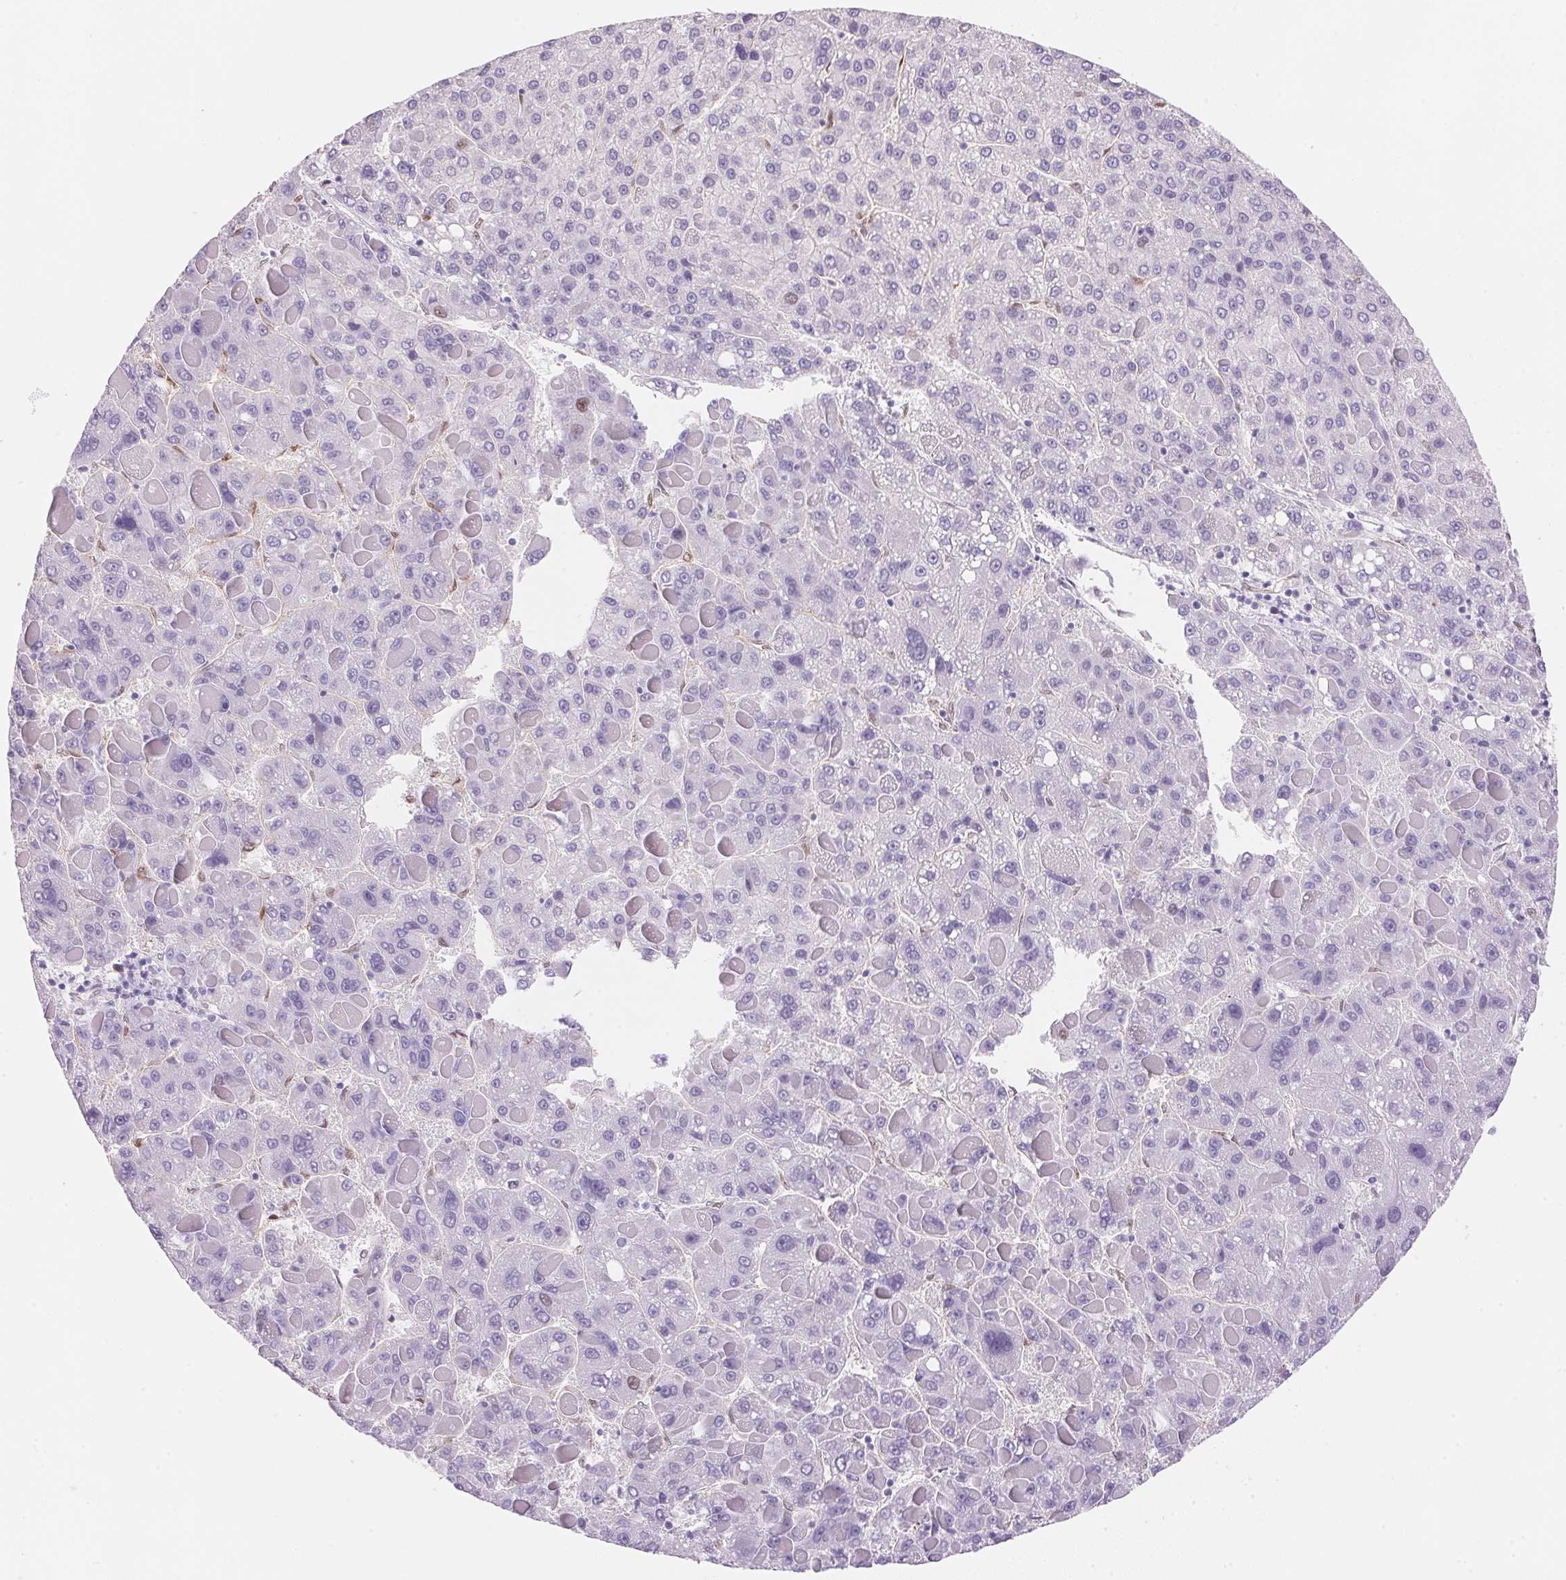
{"staining": {"intensity": "negative", "quantity": "none", "location": "none"}, "tissue": "liver cancer", "cell_type": "Tumor cells", "image_type": "cancer", "snomed": [{"axis": "morphology", "description": "Carcinoma, Hepatocellular, NOS"}, {"axis": "topography", "description": "Liver"}], "caption": "Liver cancer was stained to show a protein in brown. There is no significant staining in tumor cells.", "gene": "SMTN", "patient": {"sex": "female", "age": 82}}